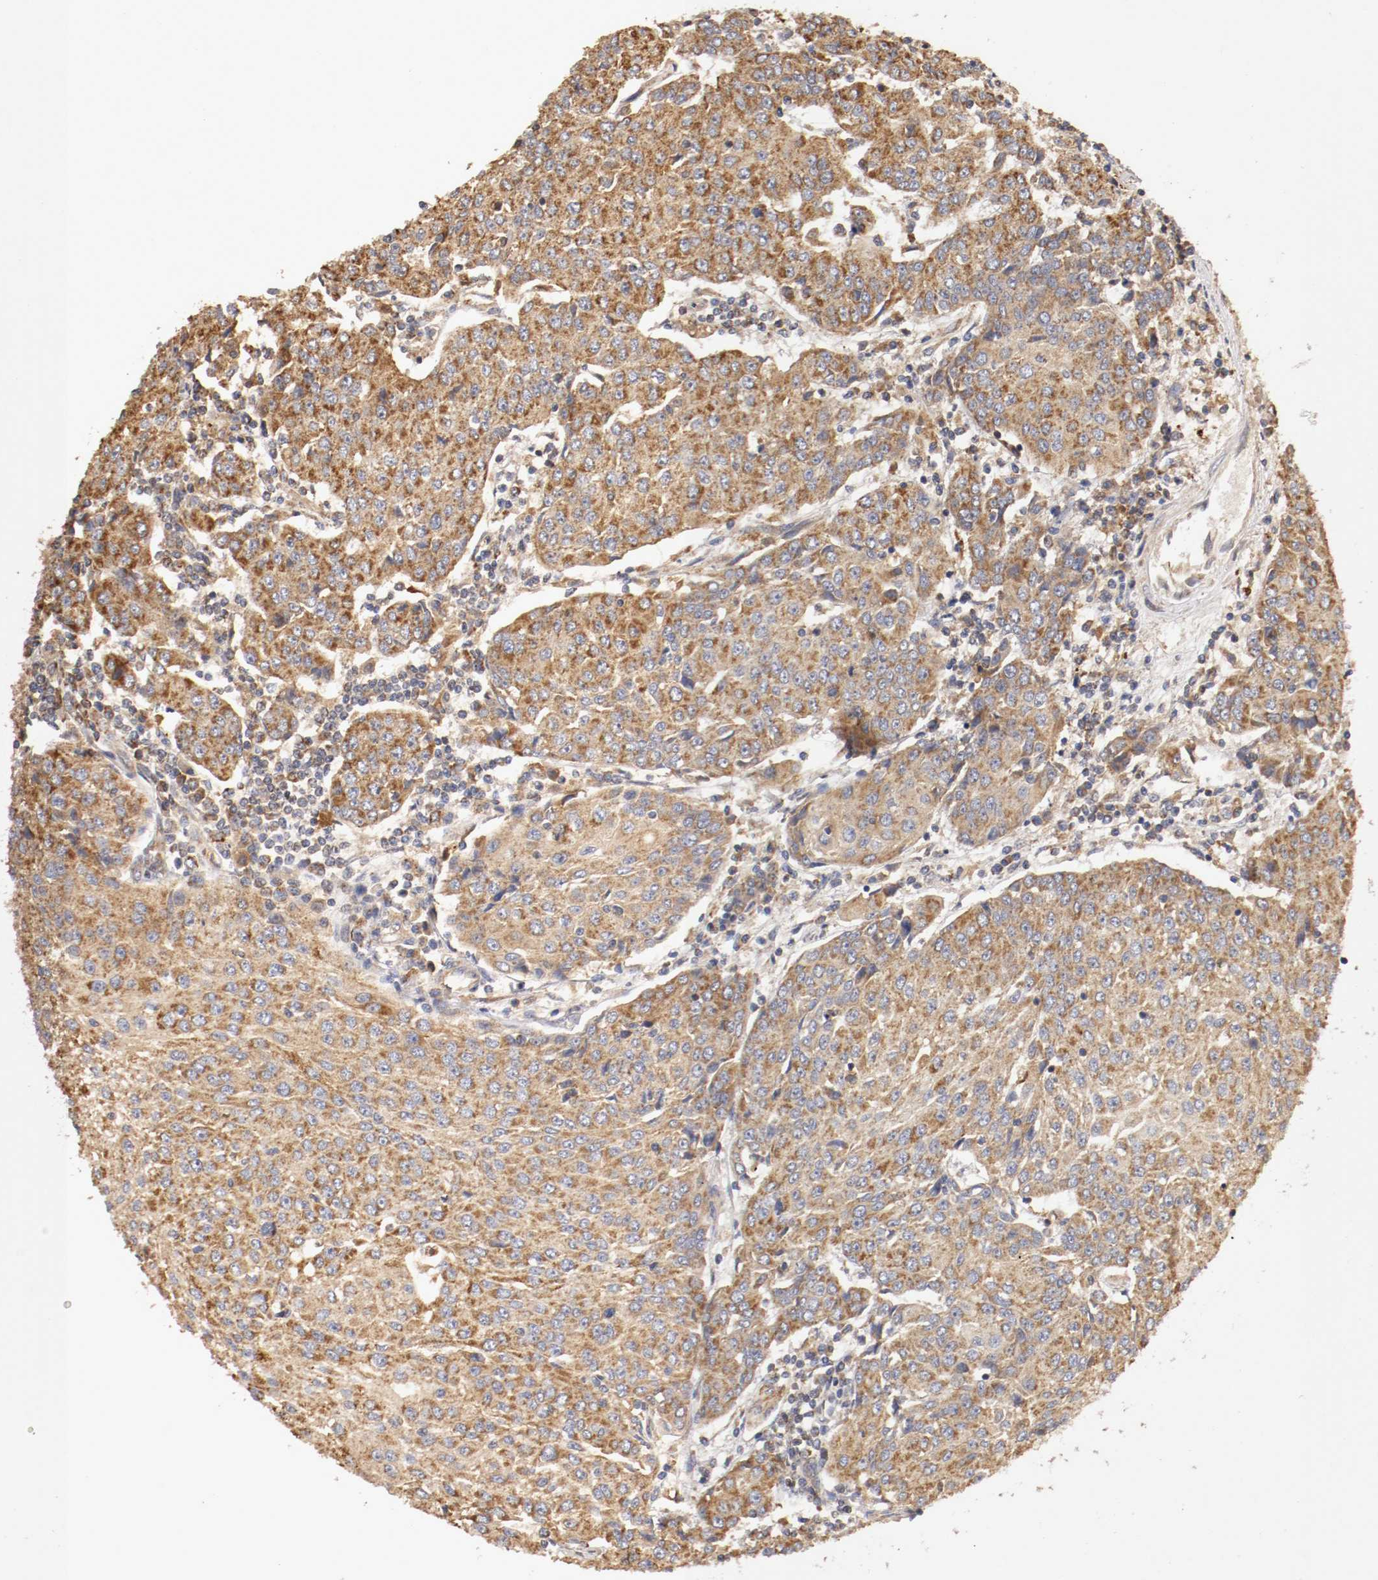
{"staining": {"intensity": "moderate", "quantity": ">75%", "location": "cytoplasmic/membranous"}, "tissue": "urothelial cancer", "cell_type": "Tumor cells", "image_type": "cancer", "snomed": [{"axis": "morphology", "description": "Urothelial carcinoma, High grade"}, {"axis": "topography", "description": "Urinary bladder"}], "caption": "Tumor cells exhibit moderate cytoplasmic/membranous staining in approximately >75% of cells in urothelial carcinoma (high-grade). Nuclei are stained in blue.", "gene": "VEZT", "patient": {"sex": "female", "age": 85}}